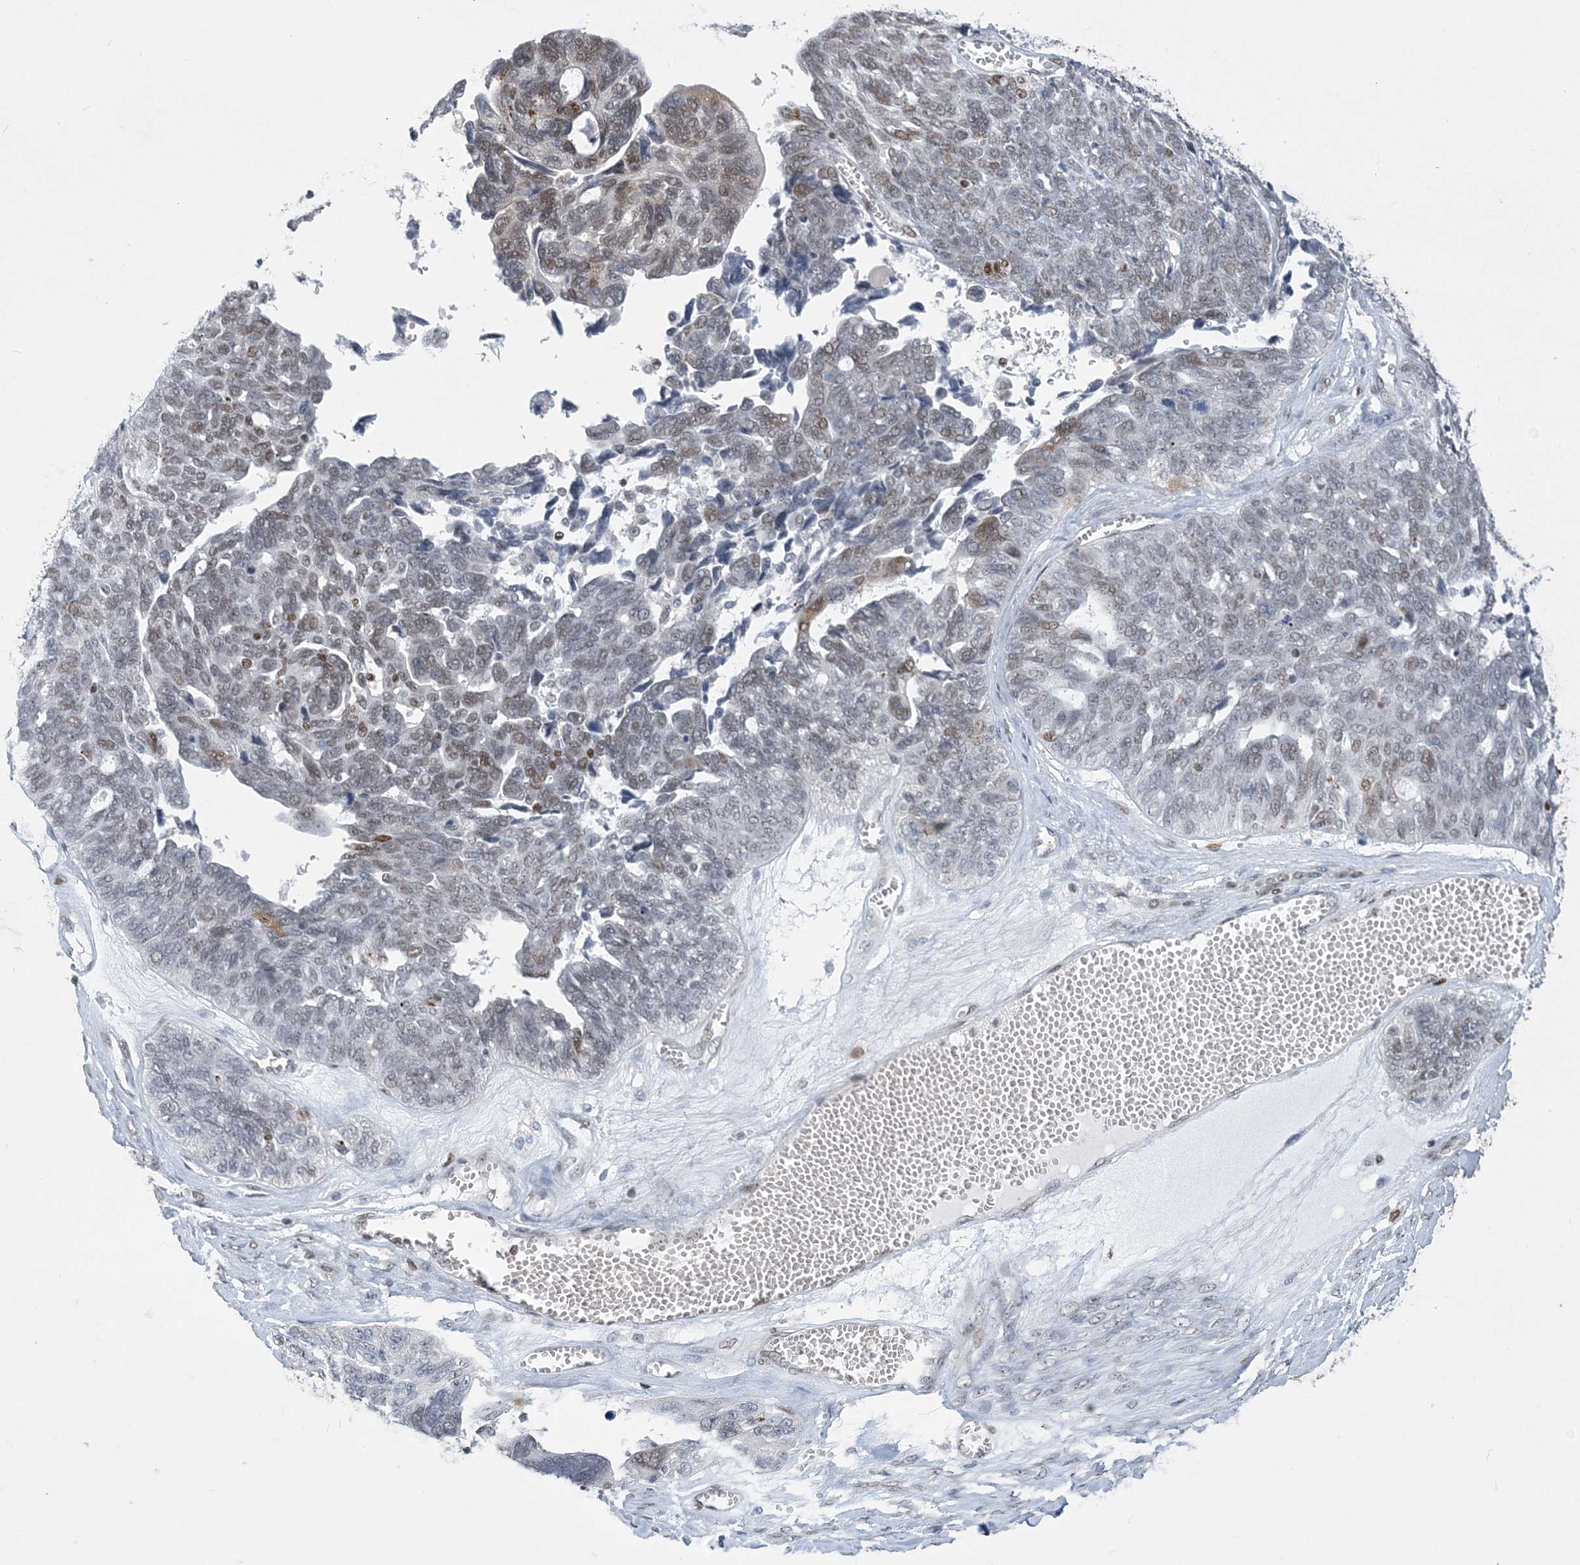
{"staining": {"intensity": "moderate", "quantity": "25%-75%", "location": "nuclear"}, "tissue": "ovarian cancer", "cell_type": "Tumor cells", "image_type": "cancer", "snomed": [{"axis": "morphology", "description": "Cystadenocarcinoma, serous, NOS"}, {"axis": "topography", "description": "Ovary"}], "caption": "Immunohistochemistry (IHC) (DAB) staining of human ovarian serous cystadenocarcinoma demonstrates moderate nuclear protein staining in about 25%-75% of tumor cells. (Brightfield microscopy of DAB IHC at high magnification).", "gene": "ZBTB7A", "patient": {"sex": "female", "age": 79}}